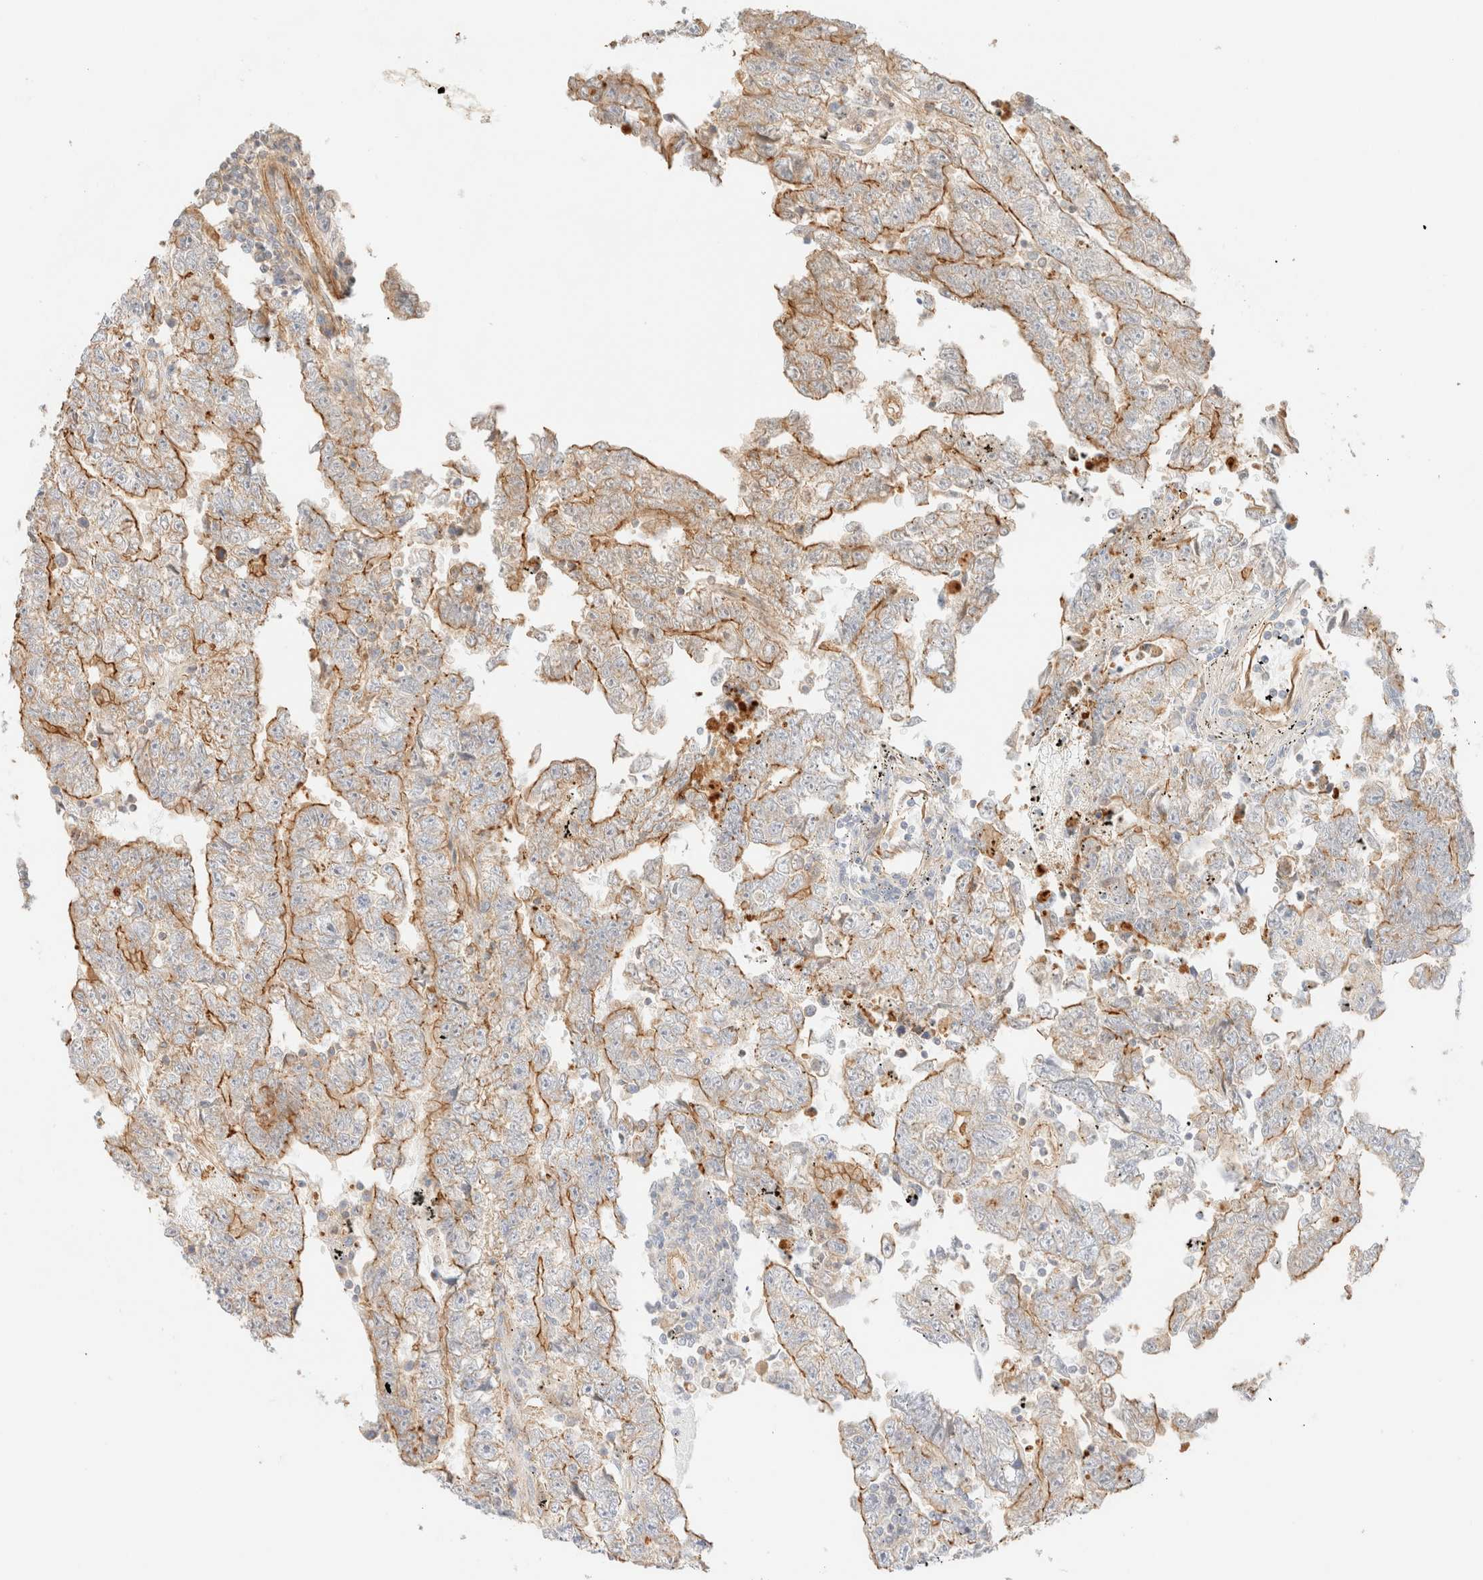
{"staining": {"intensity": "moderate", "quantity": "25%-75%", "location": "cytoplasmic/membranous"}, "tissue": "testis cancer", "cell_type": "Tumor cells", "image_type": "cancer", "snomed": [{"axis": "morphology", "description": "Carcinoma, Embryonal, NOS"}, {"axis": "topography", "description": "Testis"}], "caption": "Immunohistochemical staining of testis cancer (embryonal carcinoma) displays medium levels of moderate cytoplasmic/membranous protein positivity in about 25%-75% of tumor cells. Ihc stains the protein of interest in brown and the nuclei are stained blue.", "gene": "MYO10", "patient": {"sex": "male", "age": 25}}